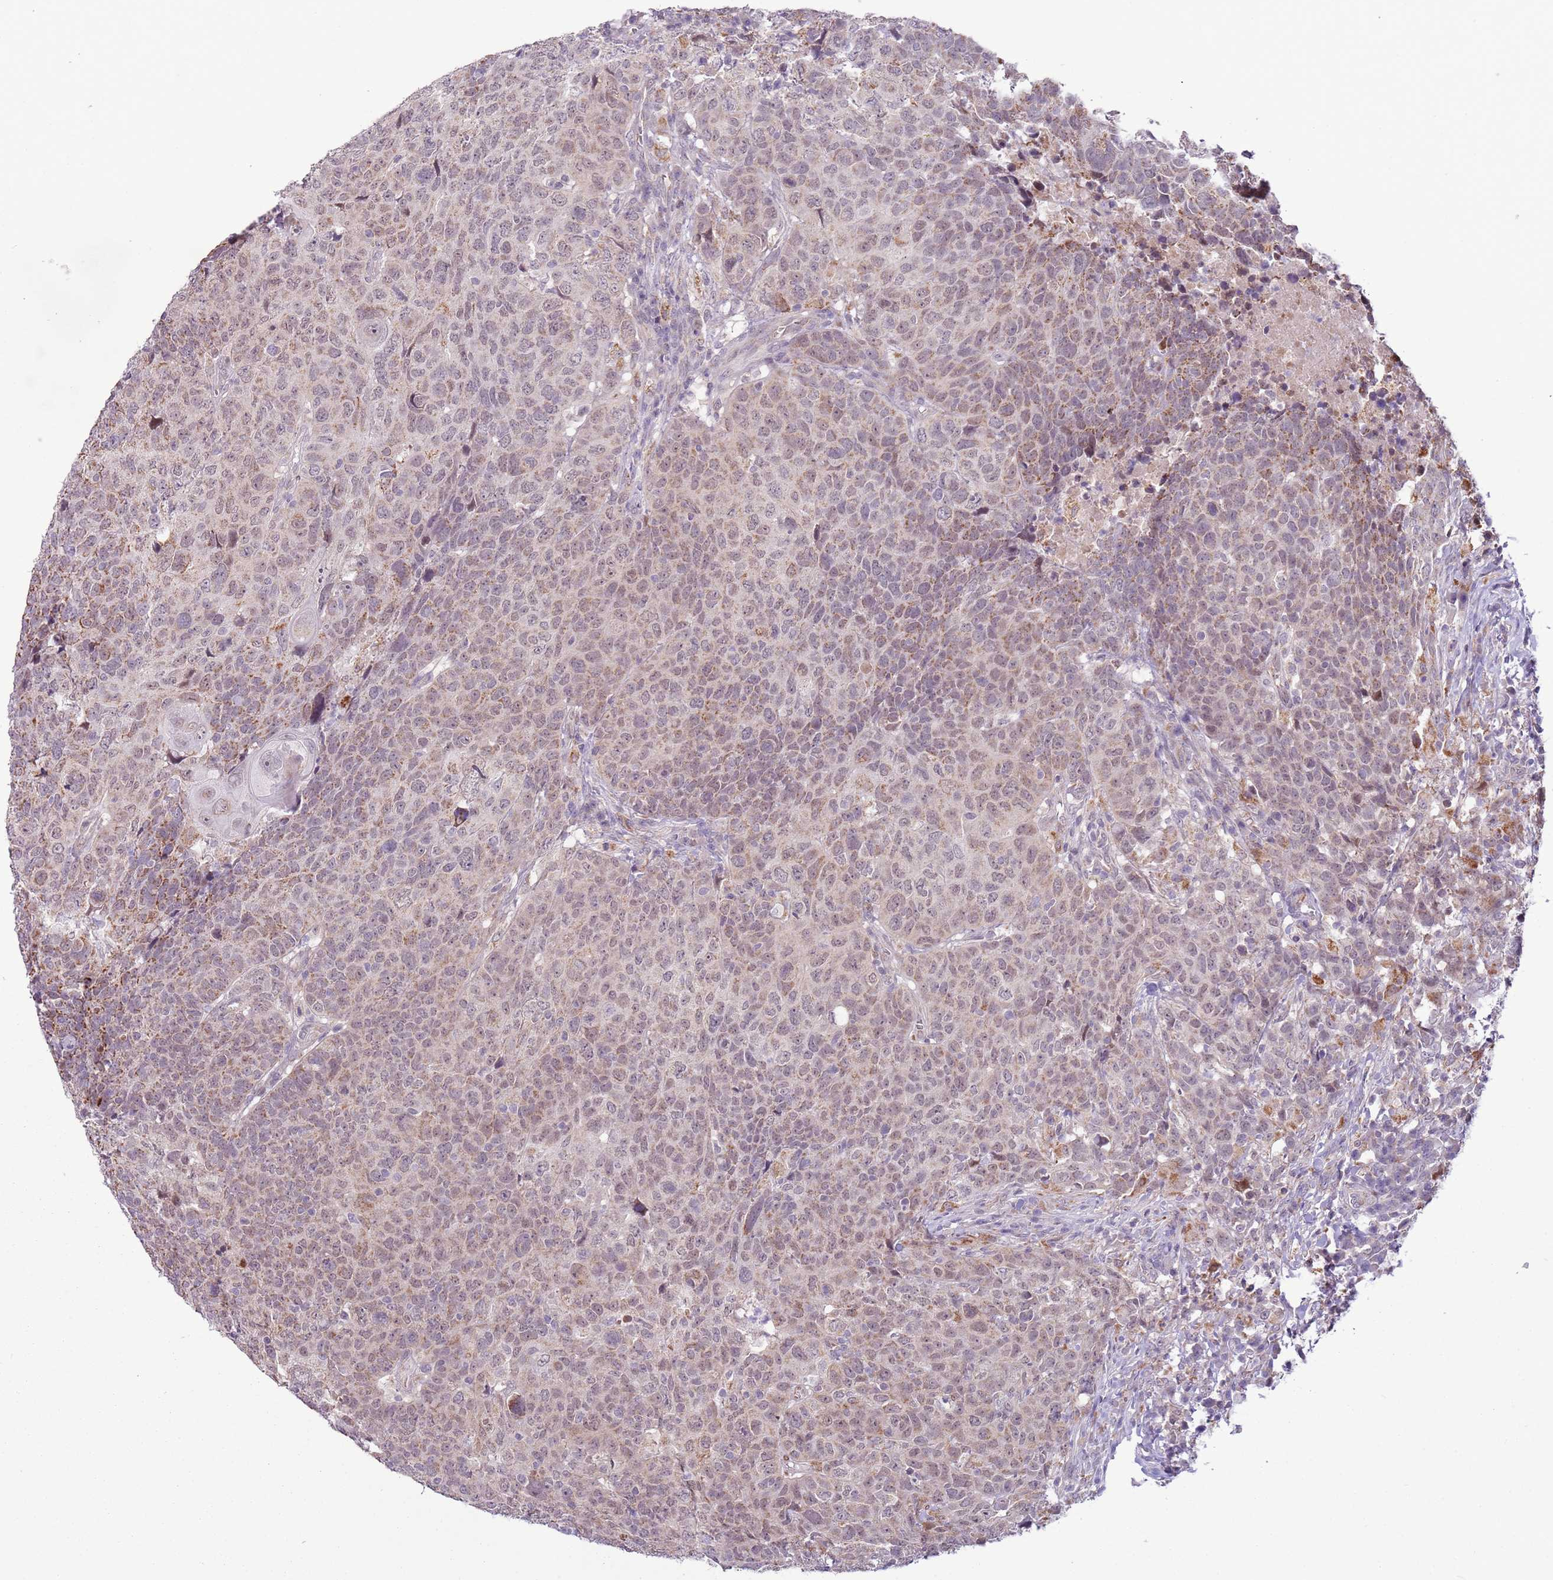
{"staining": {"intensity": "weak", "quantity": "<25%", "location": "cytoplasmic/membranous"}, "tissue": "head and neck cancer", "cell_type": "Tumor cells", "image_type": "cancer", "snomed": [{"axis": "morphology", "description": "Normal tissue, NOS"}, {"axis": "morphology", "description": "Squamous cell carcinoma, NOS"}, {"axis": "topography", "description": "Skeletal muscle"}, {"axis": "topography", "description": "Vascular tissue"}, {"axis": "topography", "description": "Peripheral nerve tissue"}, {"axis": "topography", "description": "Head-Neck"}], "caption": "Tumor cells show no significant protein staining in squamous cell carcinoma (head and neck).", "gene": "MLLT11", "patient": {"sex": "male", "age": 66}}